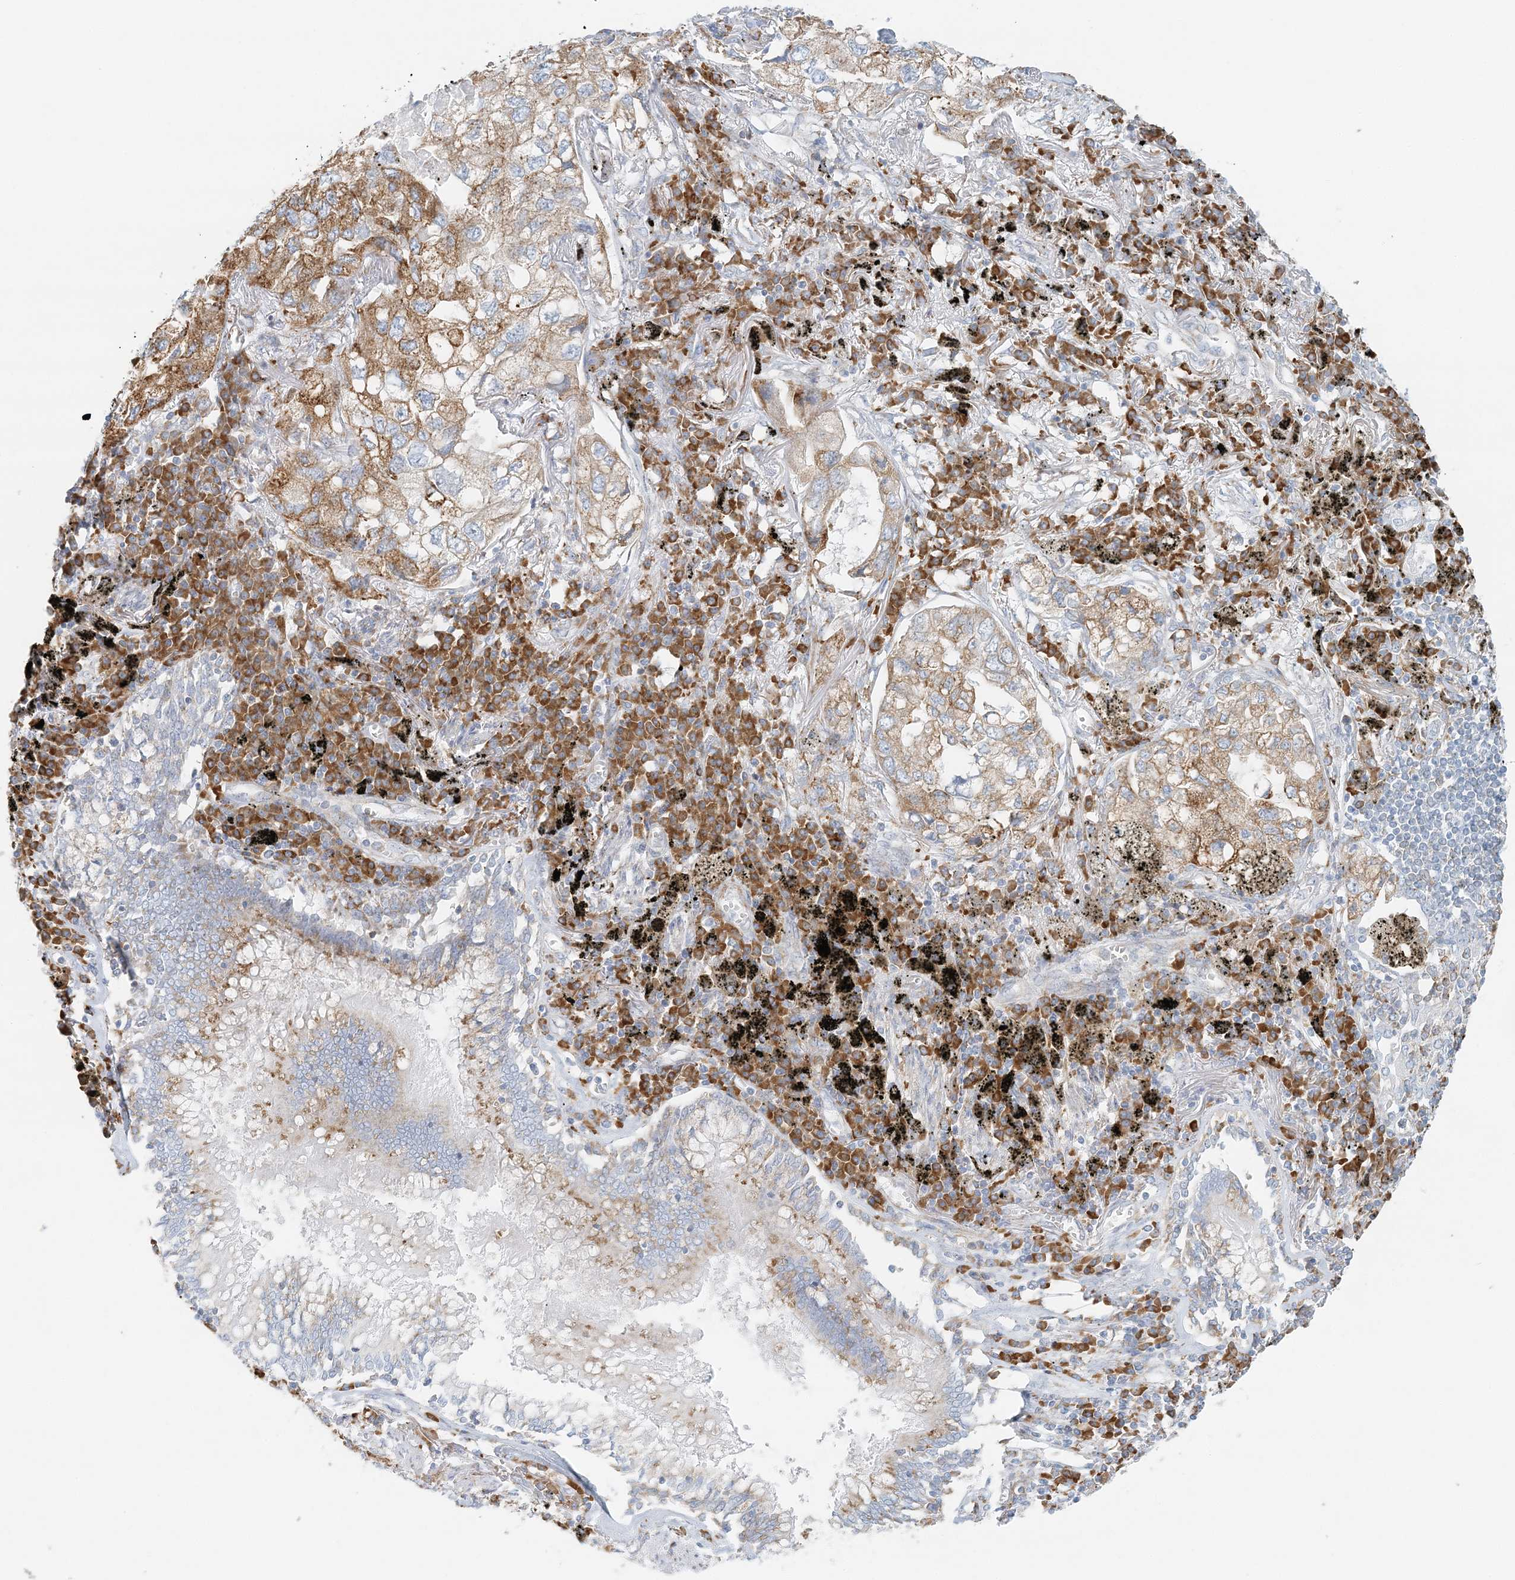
{"staining": {"intensity": "moderate", "quantity": "<25%", "location": "cytoplasmic/membranous"}, "tissue": "lung cancer", "cell_type": "Tumor cells", "image_type": "cancer", "snomed": [{"axis": "morphology", "description": "Adenocarcinoma, NOS"}, {"axis": "topography", "description": "Lung"}], "caption": "Protein staining by immunohistochemistry demonstrates moderate cytoplasmic/membranous staining in approximately <25% of tumor cells in lung cancer (adenocarcinoma).", "gene": "STK11IP", "patient": {"sex": "male", "age": 65}}